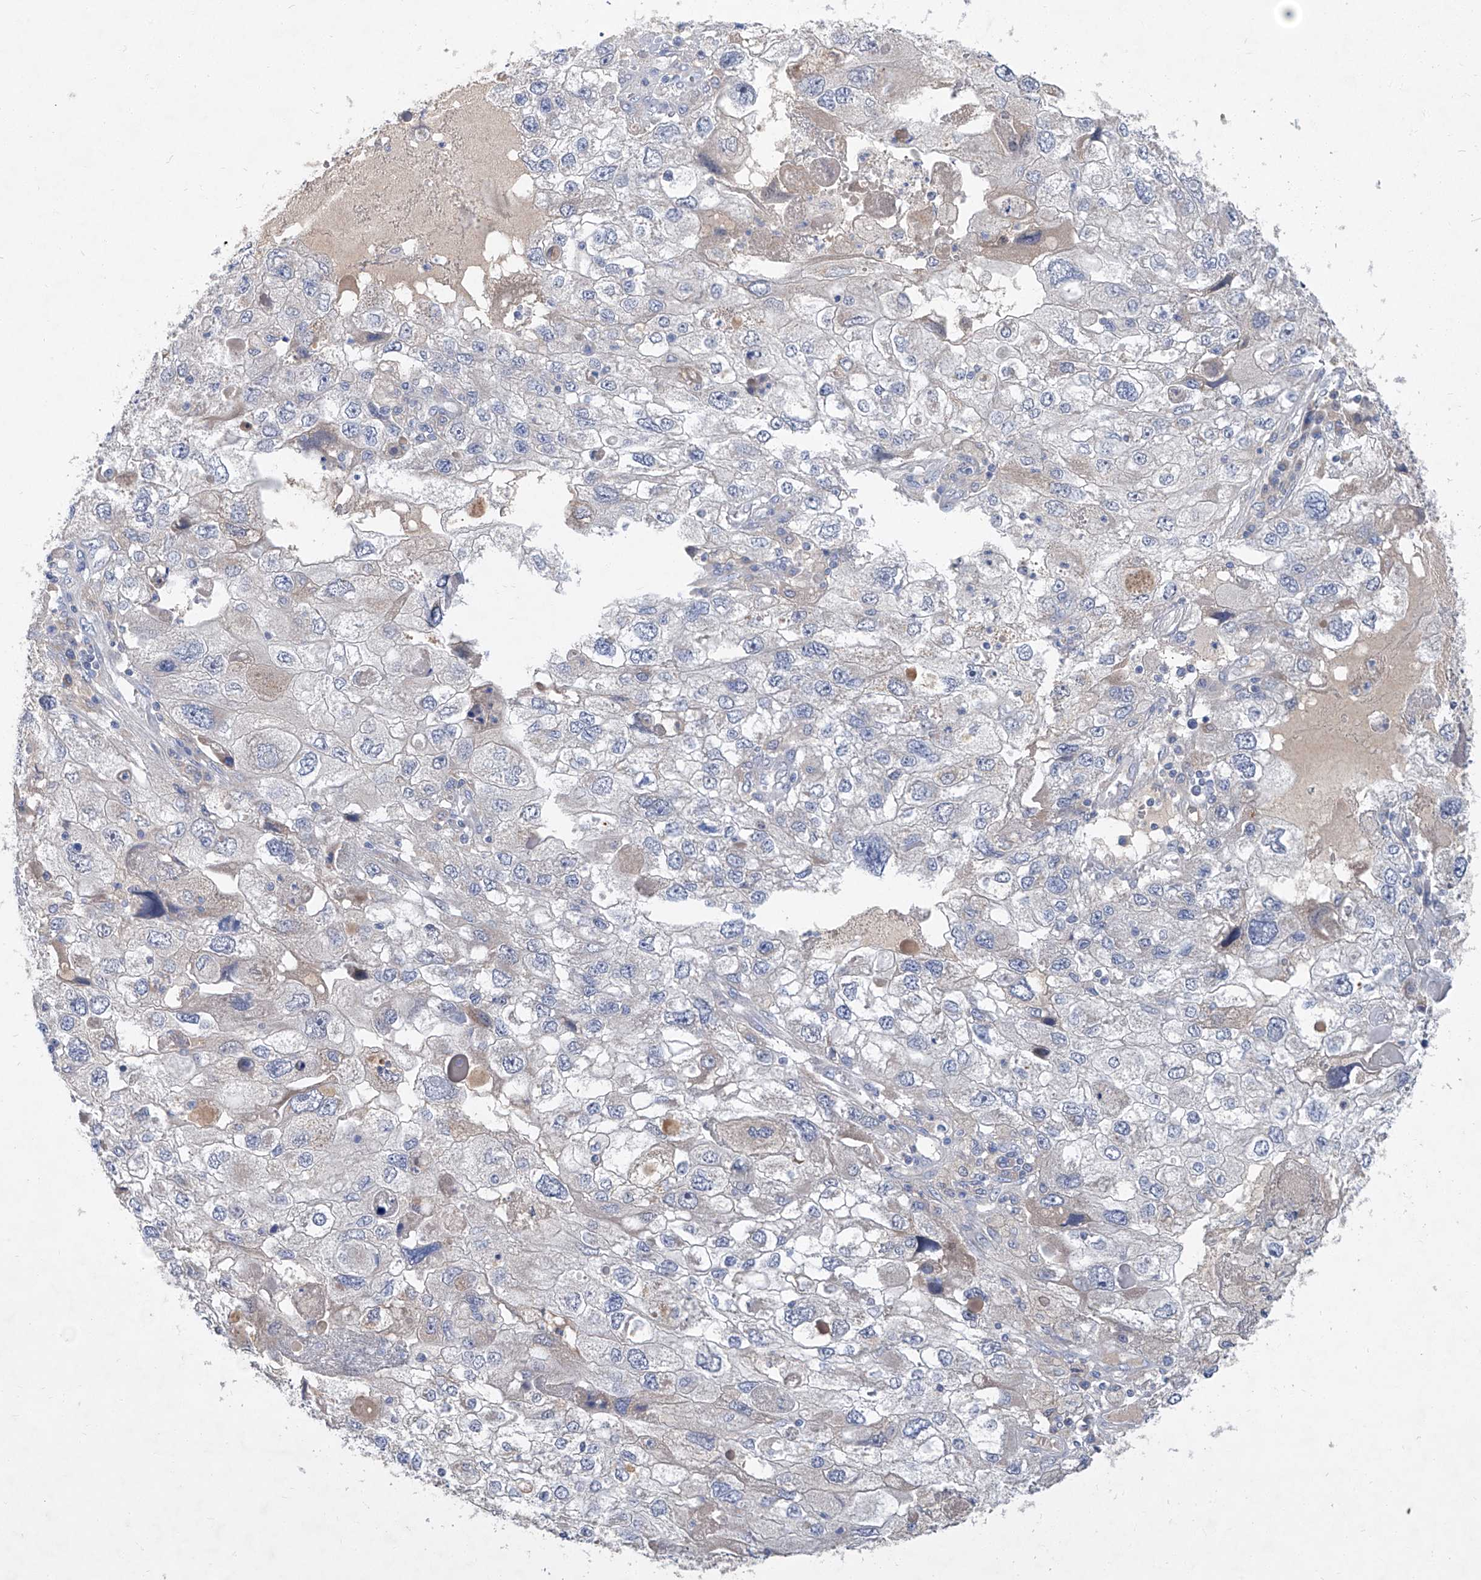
{"staining": {"intensity": "weak", "quantity": "<25%", "location": "cytoplasmic/membranous"}, "tissue": "endometrial cancer", "cell_type": "Tumor cells", "image_type": "cancer", "snomed": [{"axis": "morphology", "description": "Adenocarcinoma, NOS"}, {"axis": "topography", "description": "Endometrium"}], "caption": "Immunohistochemical staining of human adenocarcinoma (endometrial) reveals no significant staining in tumor cells.", "gene": "SBK2", "patient": {"sex": "female", "age": 49}}